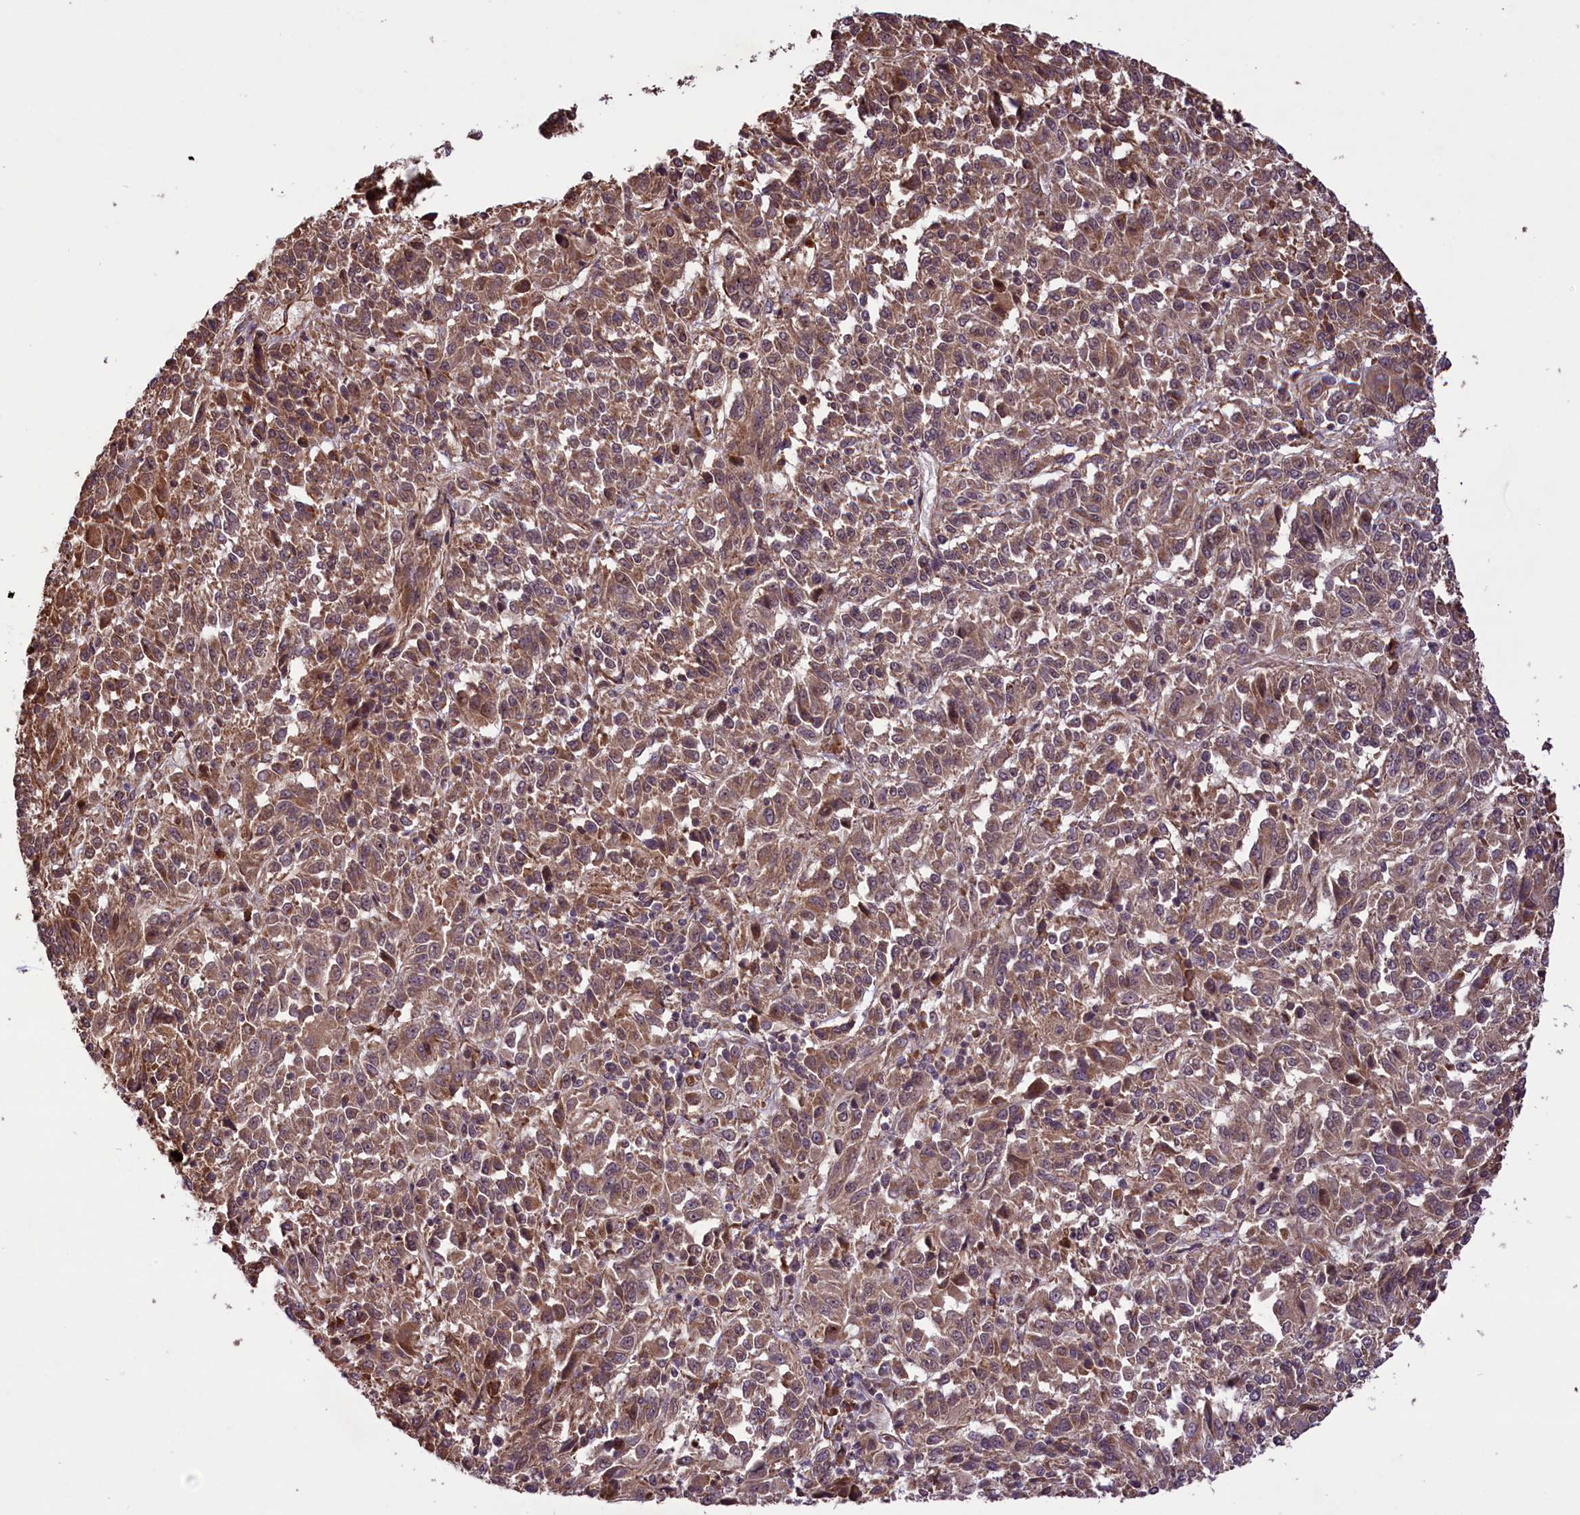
{"staining": {"intensity": "moderate", "quantity": ">75%", "location": "cytoplasmic/membranous"}, "tissue": "melanoma", "cell_type": "Tumor cells", "image_type": "cancer", "snomed": [{"axis": "morphology", "description": "Malignant melanoma, Metastatic site"}, {"axis": "topography", "description": "Lung"}], "caption": "Immunohistochemical staining of melanoma exhibits moderate cytoplasmic/membranous protein positivity in about >75% of tumor cells.", "gene": "HDAC5", "patient": {"sex": "male", "age": 64}}